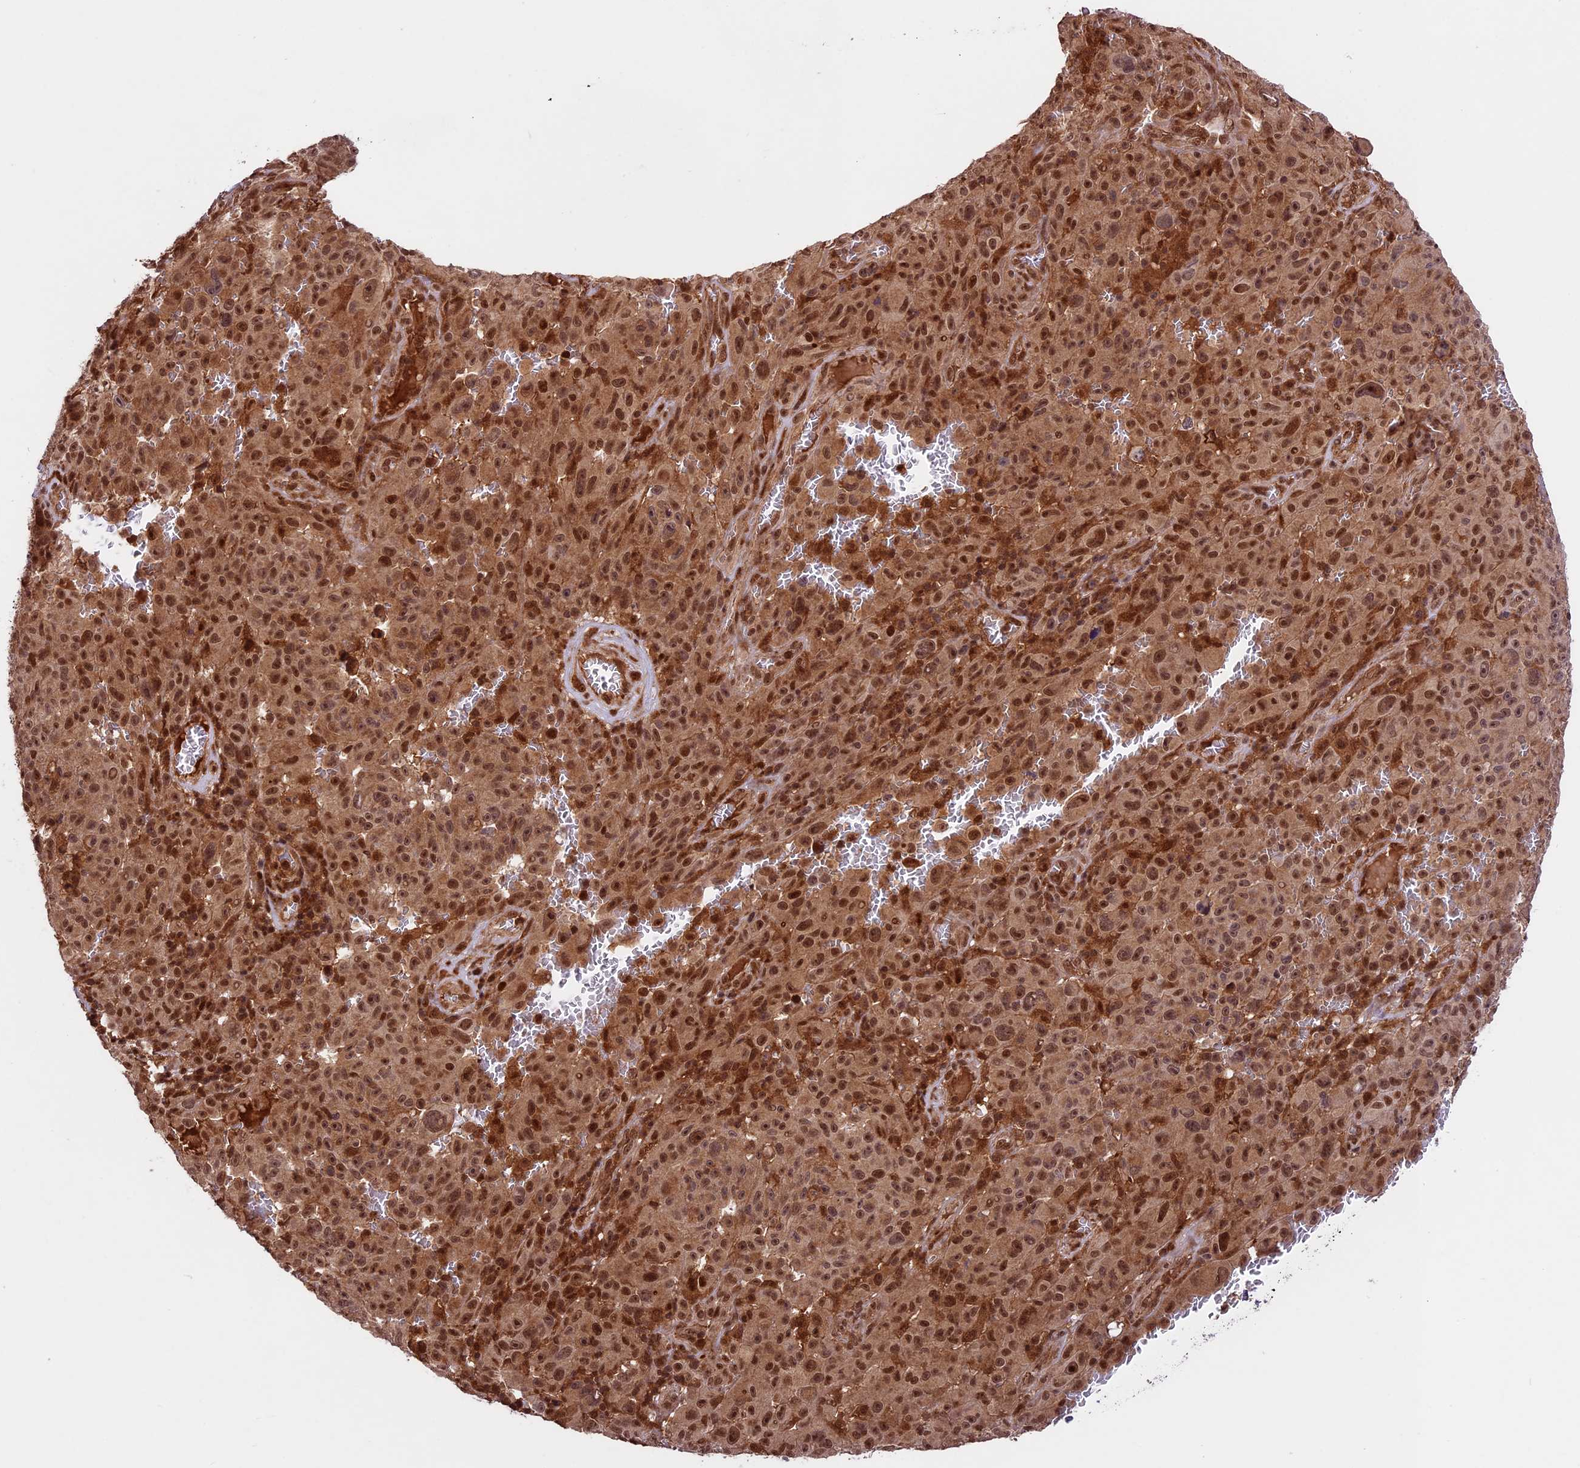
{"staining": {"intensity": "strong", "quantity": ">75%", "location": "cytoplasmic/membranous,nuclear"}, "tissue": "melanoma", "cell_type": "Tumor cells", "image_type": "cancer", "snomed": [{"axis": "morphology", "description": "Malignant melanoma, NOS"}, {"axis": "topography", "description": "Skin"}], "caption": "Strong cytoplasmic/membranous and nuclear positivity is identified in approximately >75% of tumor cells in melanoma.", "gene": "DHX38", "patient": {"sex": "female", "age": 82}}